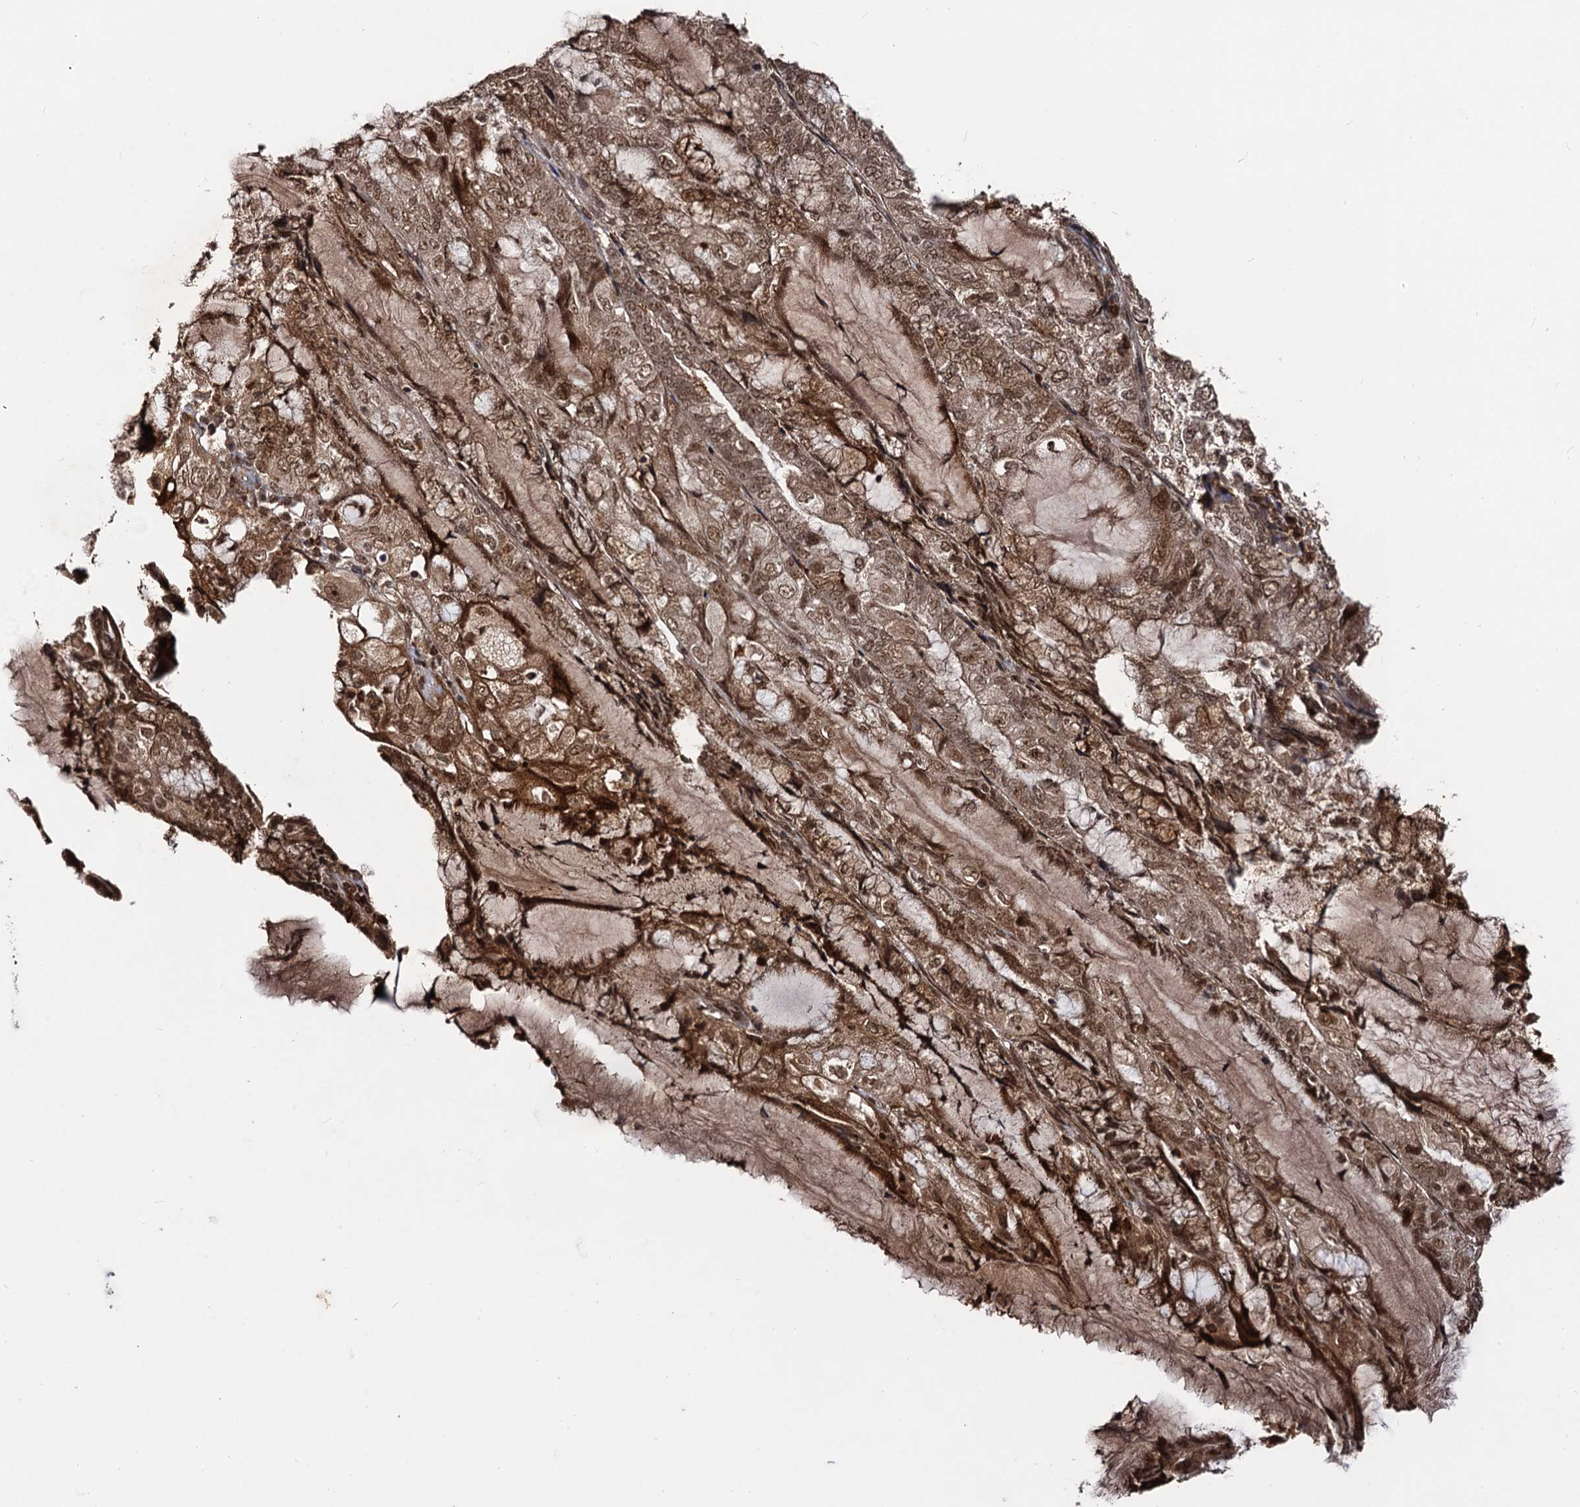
{"staining": {"intensity": "moderate", "quantity": ">75%", "location": "cytoplasmic/membranous,nuclear"}, "tissue": "endometrial cancer", "cell_type": "Tumor cells", "image_type": "cancer", "snomed": [{"axis": "morphology", "description": "Adenocarcinoma, NOS"}, {"axis": "topography", "description": "Endometrium"}], "caption": "A high-resolution photomicrograph shows IHC staining of adenocarcinoma (endometrial), which displays moderate cytoplasmic/membranous and nuclear expression in approximately >75% of tumor cells. The protein of interest is stained brown, and the nuclei are stained in blue (DAB IHC with brightfield microscopy, high magnification).", "gene": "SFSWAP", "patient": {"sex": "female", "age": 81}}